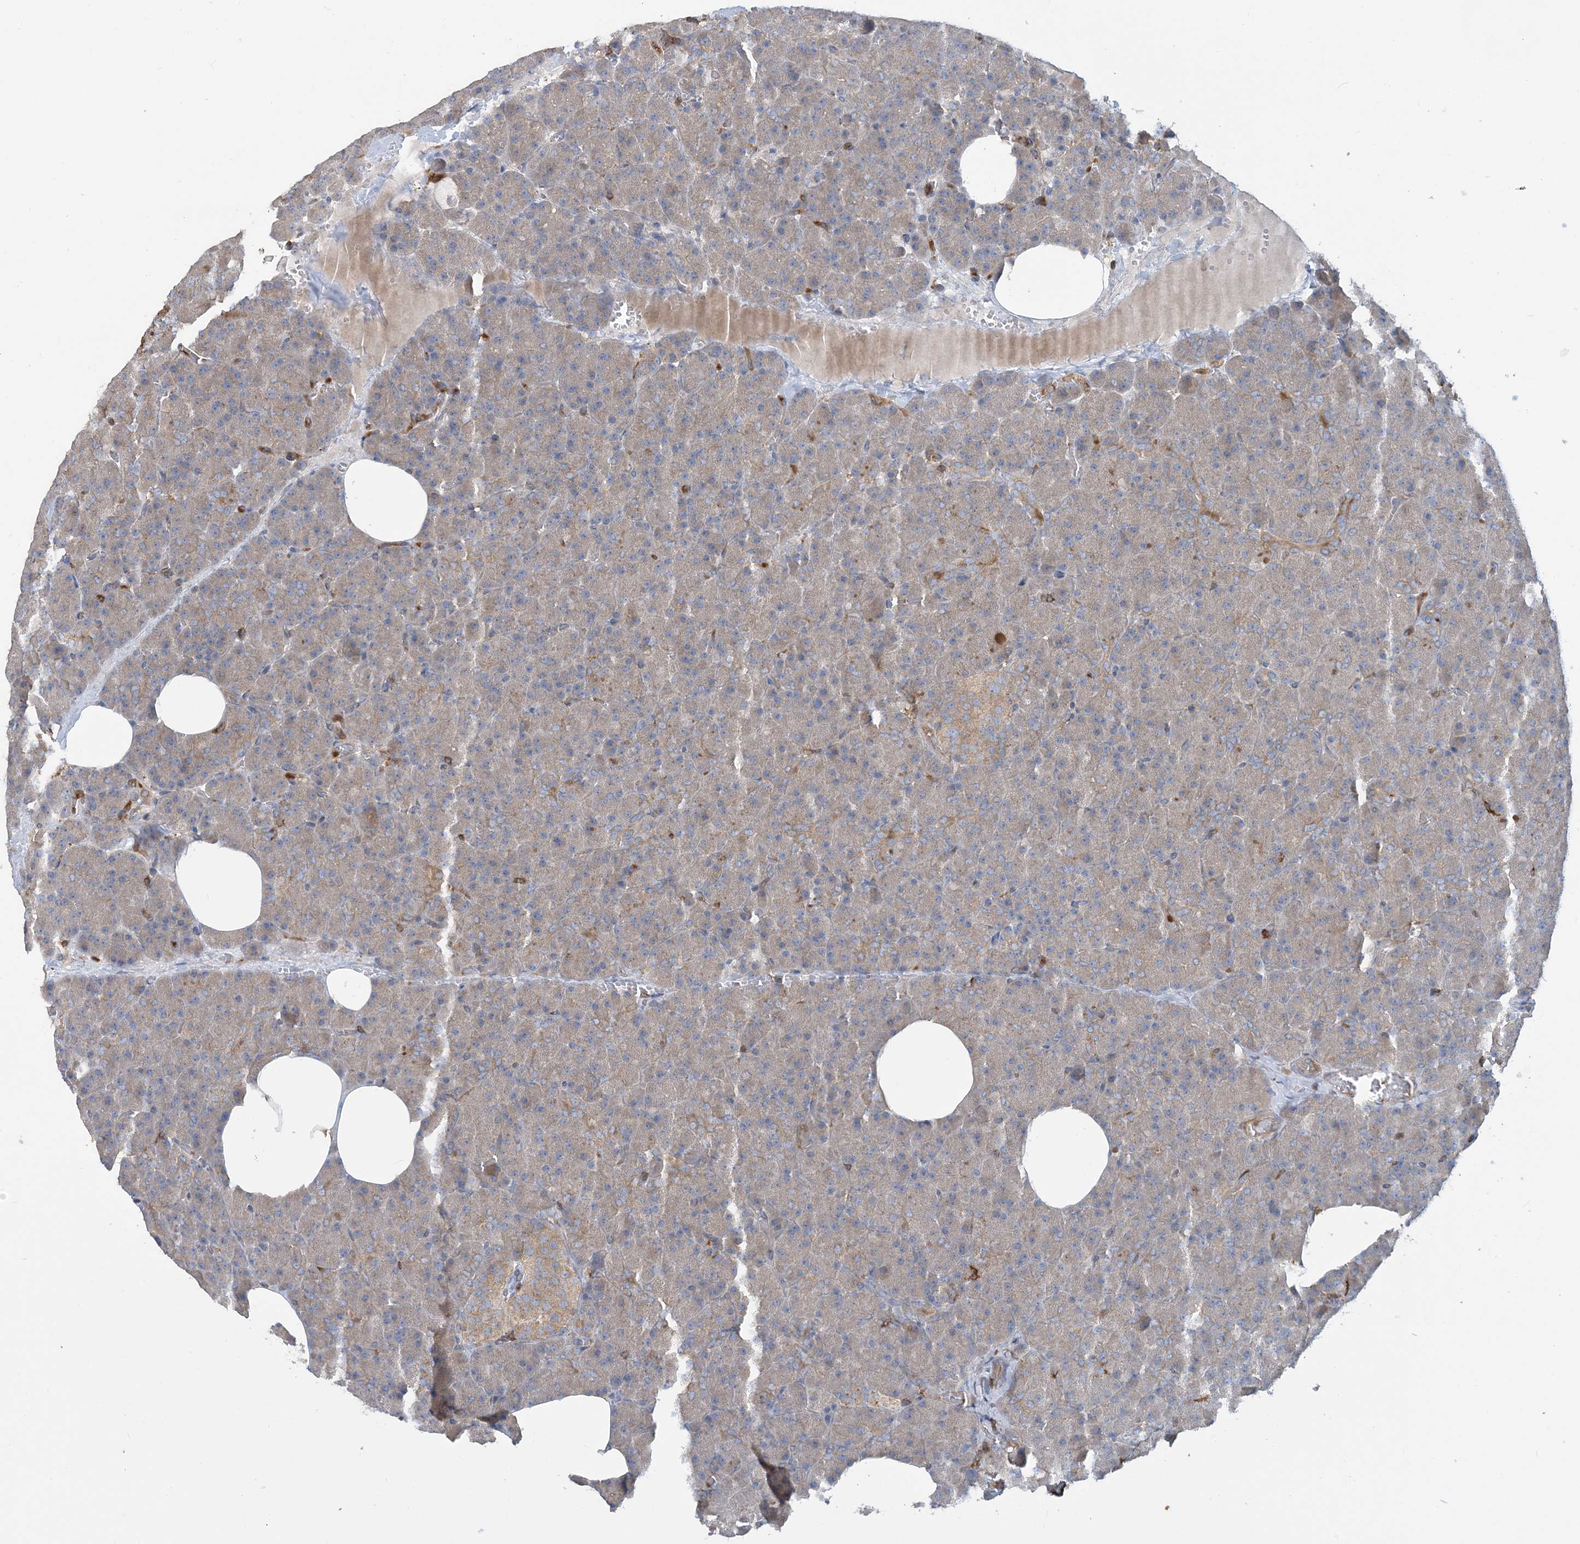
{"staining": {"intensity": "weak", "quantity": ">75%", "location": "cytoplasmic/membranous"}, "tissue": "pancreas", "cell_type": "Exocrine glandular cells", "image_type": "normal", "snomed": [{"axis": "morphology", "description": "Normal tissue, NOS"}, {"axis": "morphology", "description": "Carcinoid, malignant, NOS"}, {"axis": "topography", "description": "Pancreas"}], "caption": "Immunohistochemical staining of benign pancreas demonstrates weak cytoplasmic/membranous protein staining in approximately >75% of exocrine glandular cells. Ihc stains the protein of interest in brown and the nuclei are stained blue.", "gene": "SFMBT2", "patient": {"sex": "female", "age": 35}}